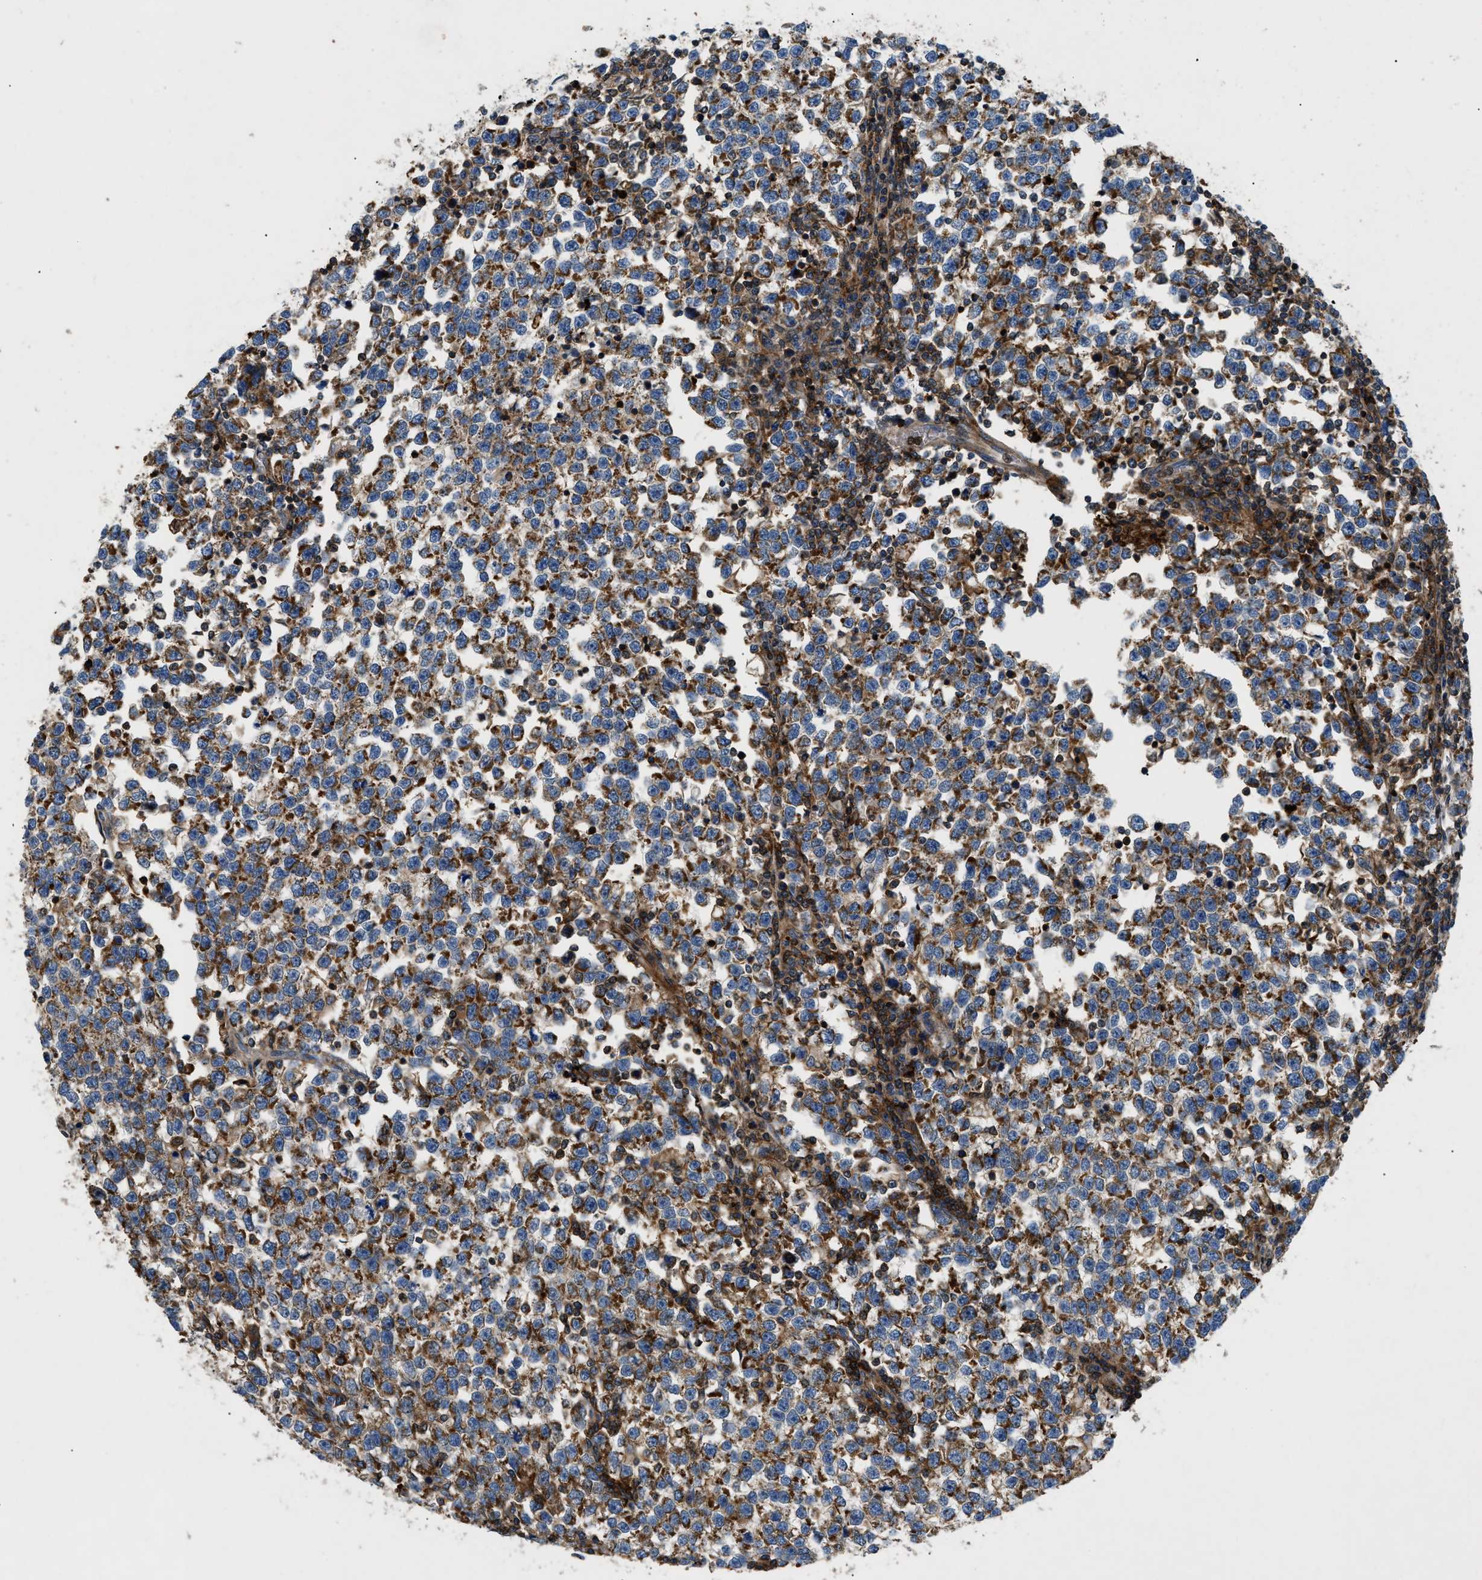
{"staining": {"intensity": "moderate", "quantity": ">75%", "location": "cytoplasmic/membranous"}, "tissue": "testis cancer", "cell_type": "Tumor cells", "image_type": "cancer", "snomed": [{"axis": "morphology", "description": "Normal tissue, NOS"}, {"axis": "morphology", "description": "Seminoma, NOS"}, {"axis": "topography", "description": "Testis"}], "caption": "Testis cancer stained with a protein marker shows moderate staining in tumor cells.", "gene": "DHODH", "patient": {"sex": "male", "age": 43}}